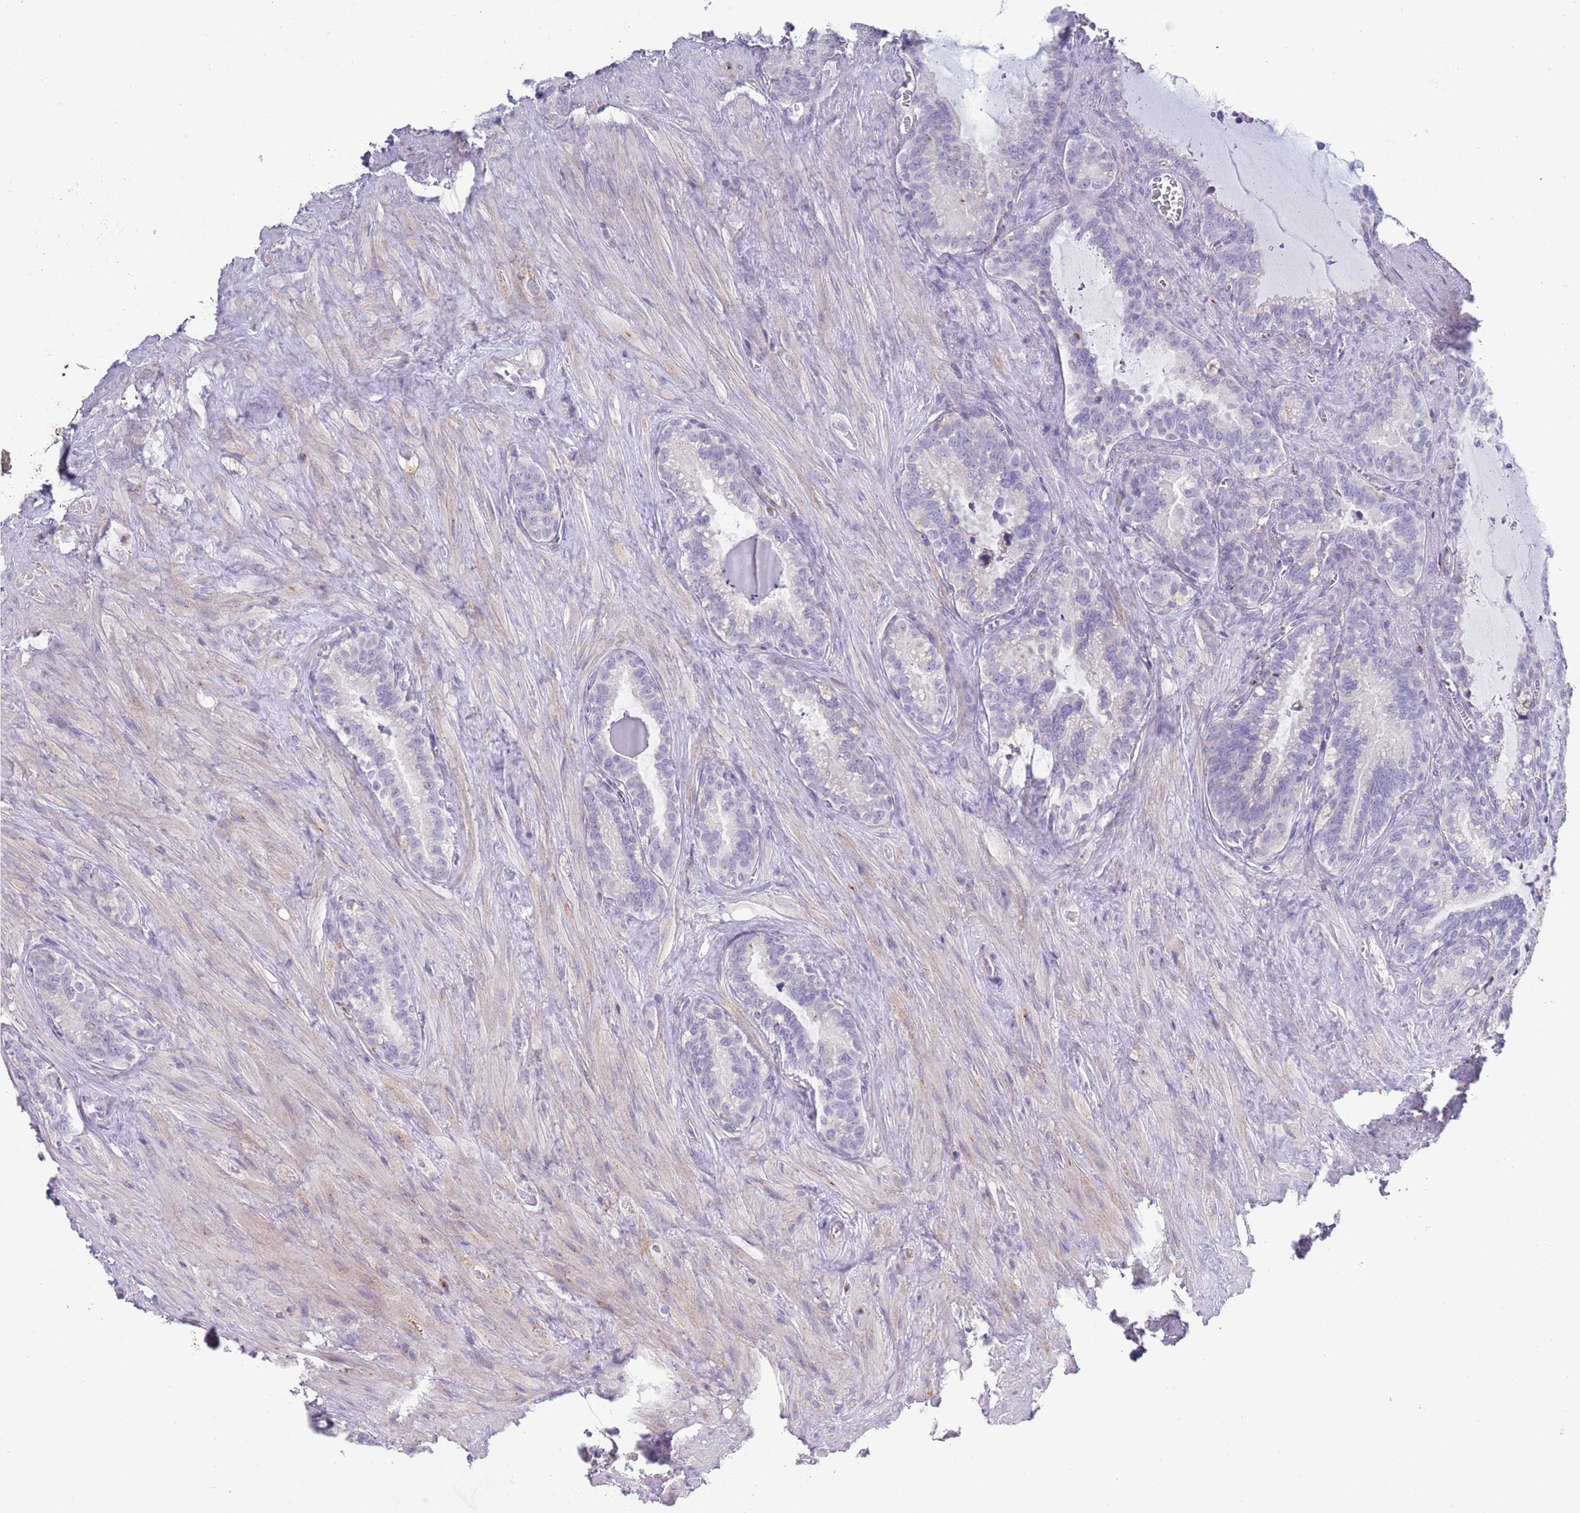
{"staining": {"intensity": "negative", "quantity": "none", "location": "none"}, "tissue": "seminal vesicle", "cell_type": "Glandular cells", "image_type": "normal", "snomed": [{"axis": "morphology", "description": "Normal tissue, NOS"}, {"axis": "topography", "description": "Prostate"}, {"axis": "topography", "description": "Seminal veicle"}], "caption": "Image shows no protein staining in glandular cells of normal seminal vesicle. (DAB immunohistochemistry with hematoxylin counter stain).", "gene": "ACSBG1", "patient": {"sex": "male", "age": 58}}